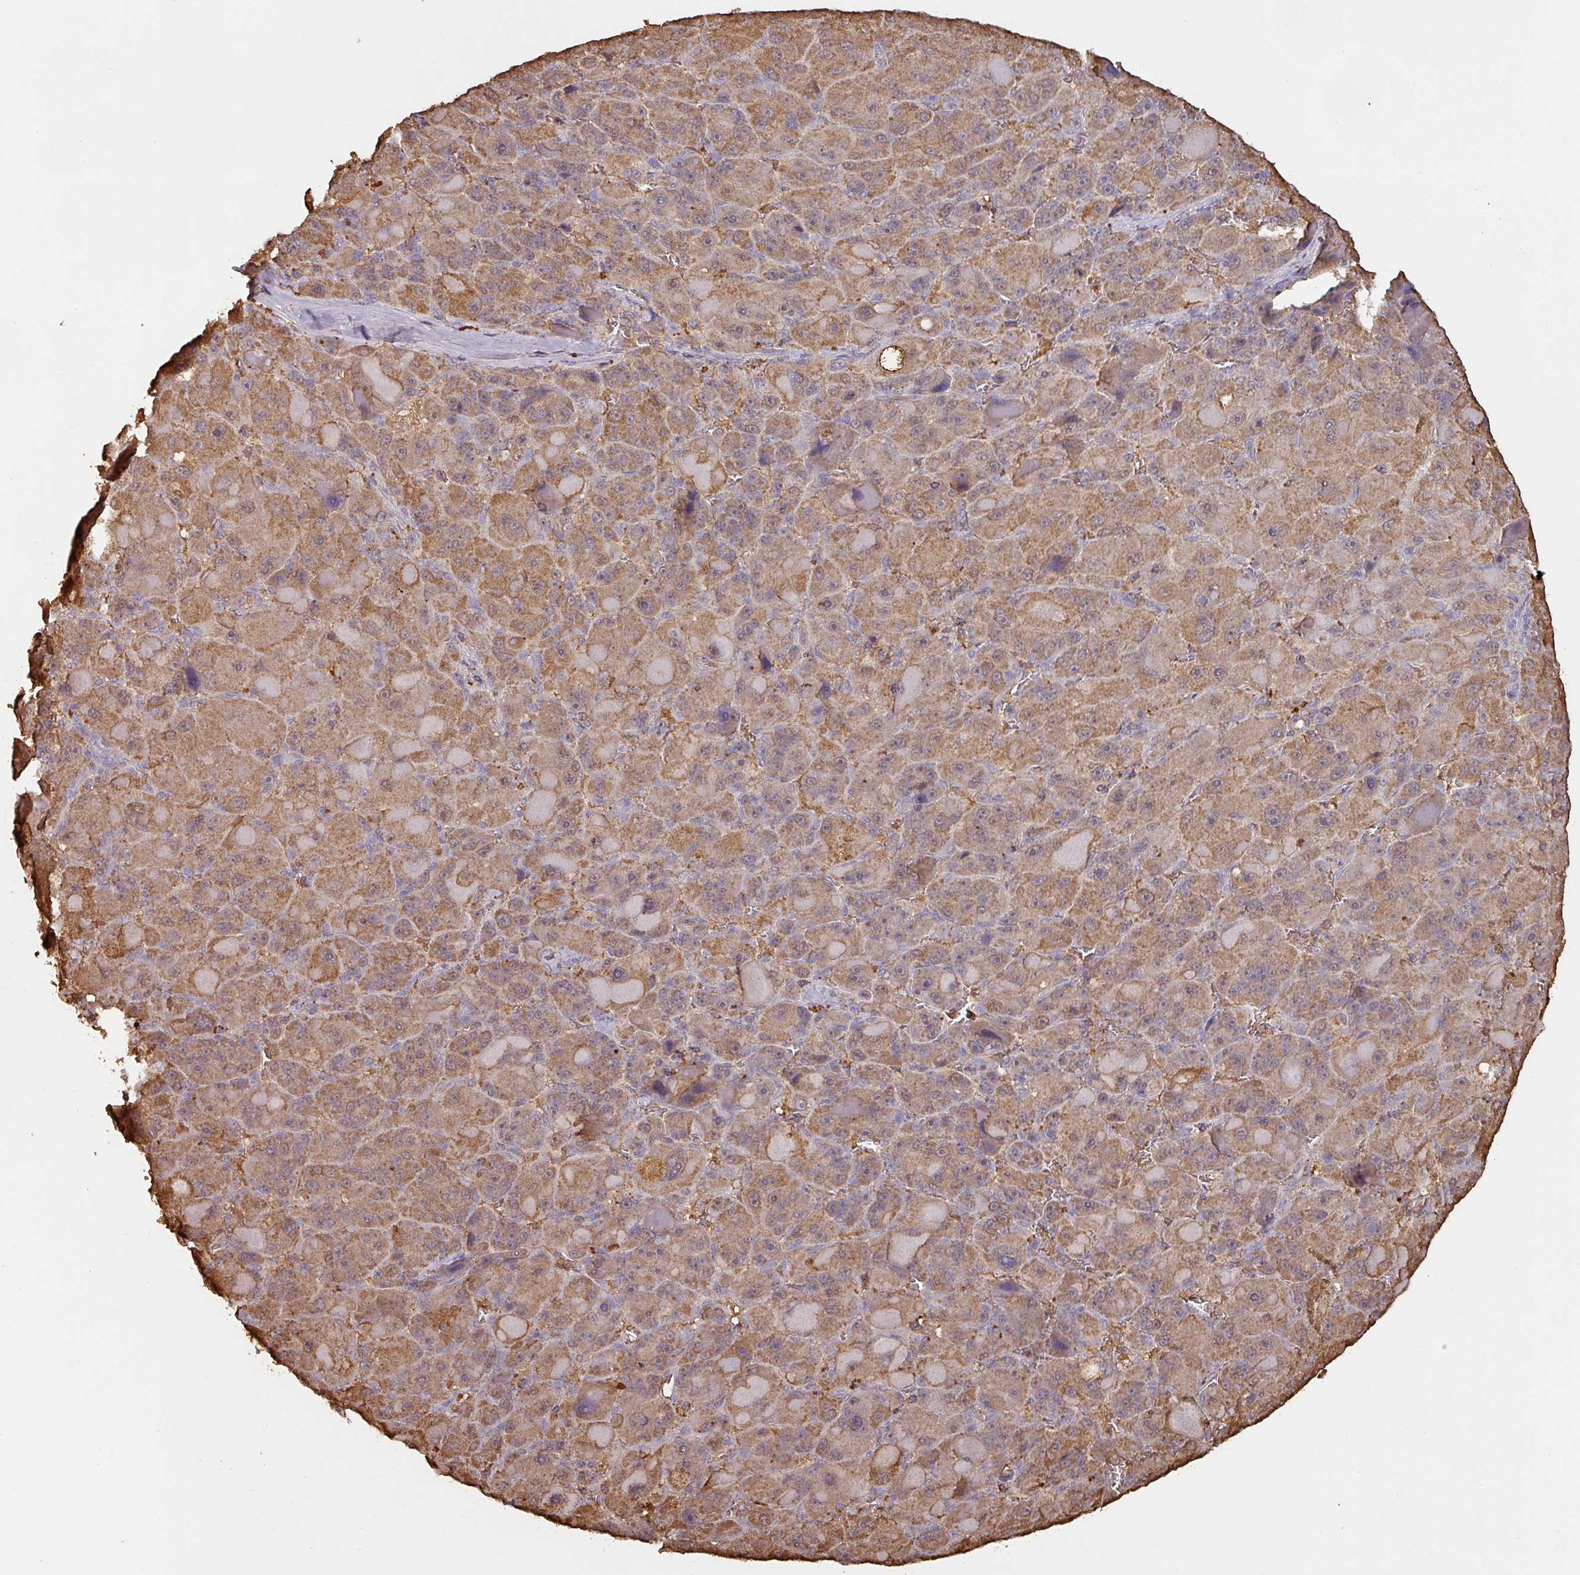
{"staining": {"intensity": "moderate", "quantity": ">75%", "location": "cytoplasmic/membranous"}, "tissue": "liver cancer", "cell_type": "Tumor cells", "image_type": "cancer", "snomed": [{"axis": "morphology", "description": "Carcinoma, Hepatocellular, NOS"}, {"axis": "topography", "description": "Liver"}], "caption": "Immunohistochemical staining of liver hepatocellular carcinoma displays medium levels of moderate cytoplasmic/membranous staining in about >75% of tumor cells. (brown staining indicates protein expression, while blue staining denotes nuclei).", "gene": "ATAT1", "patient": {"sex": "male", "age": 76}}